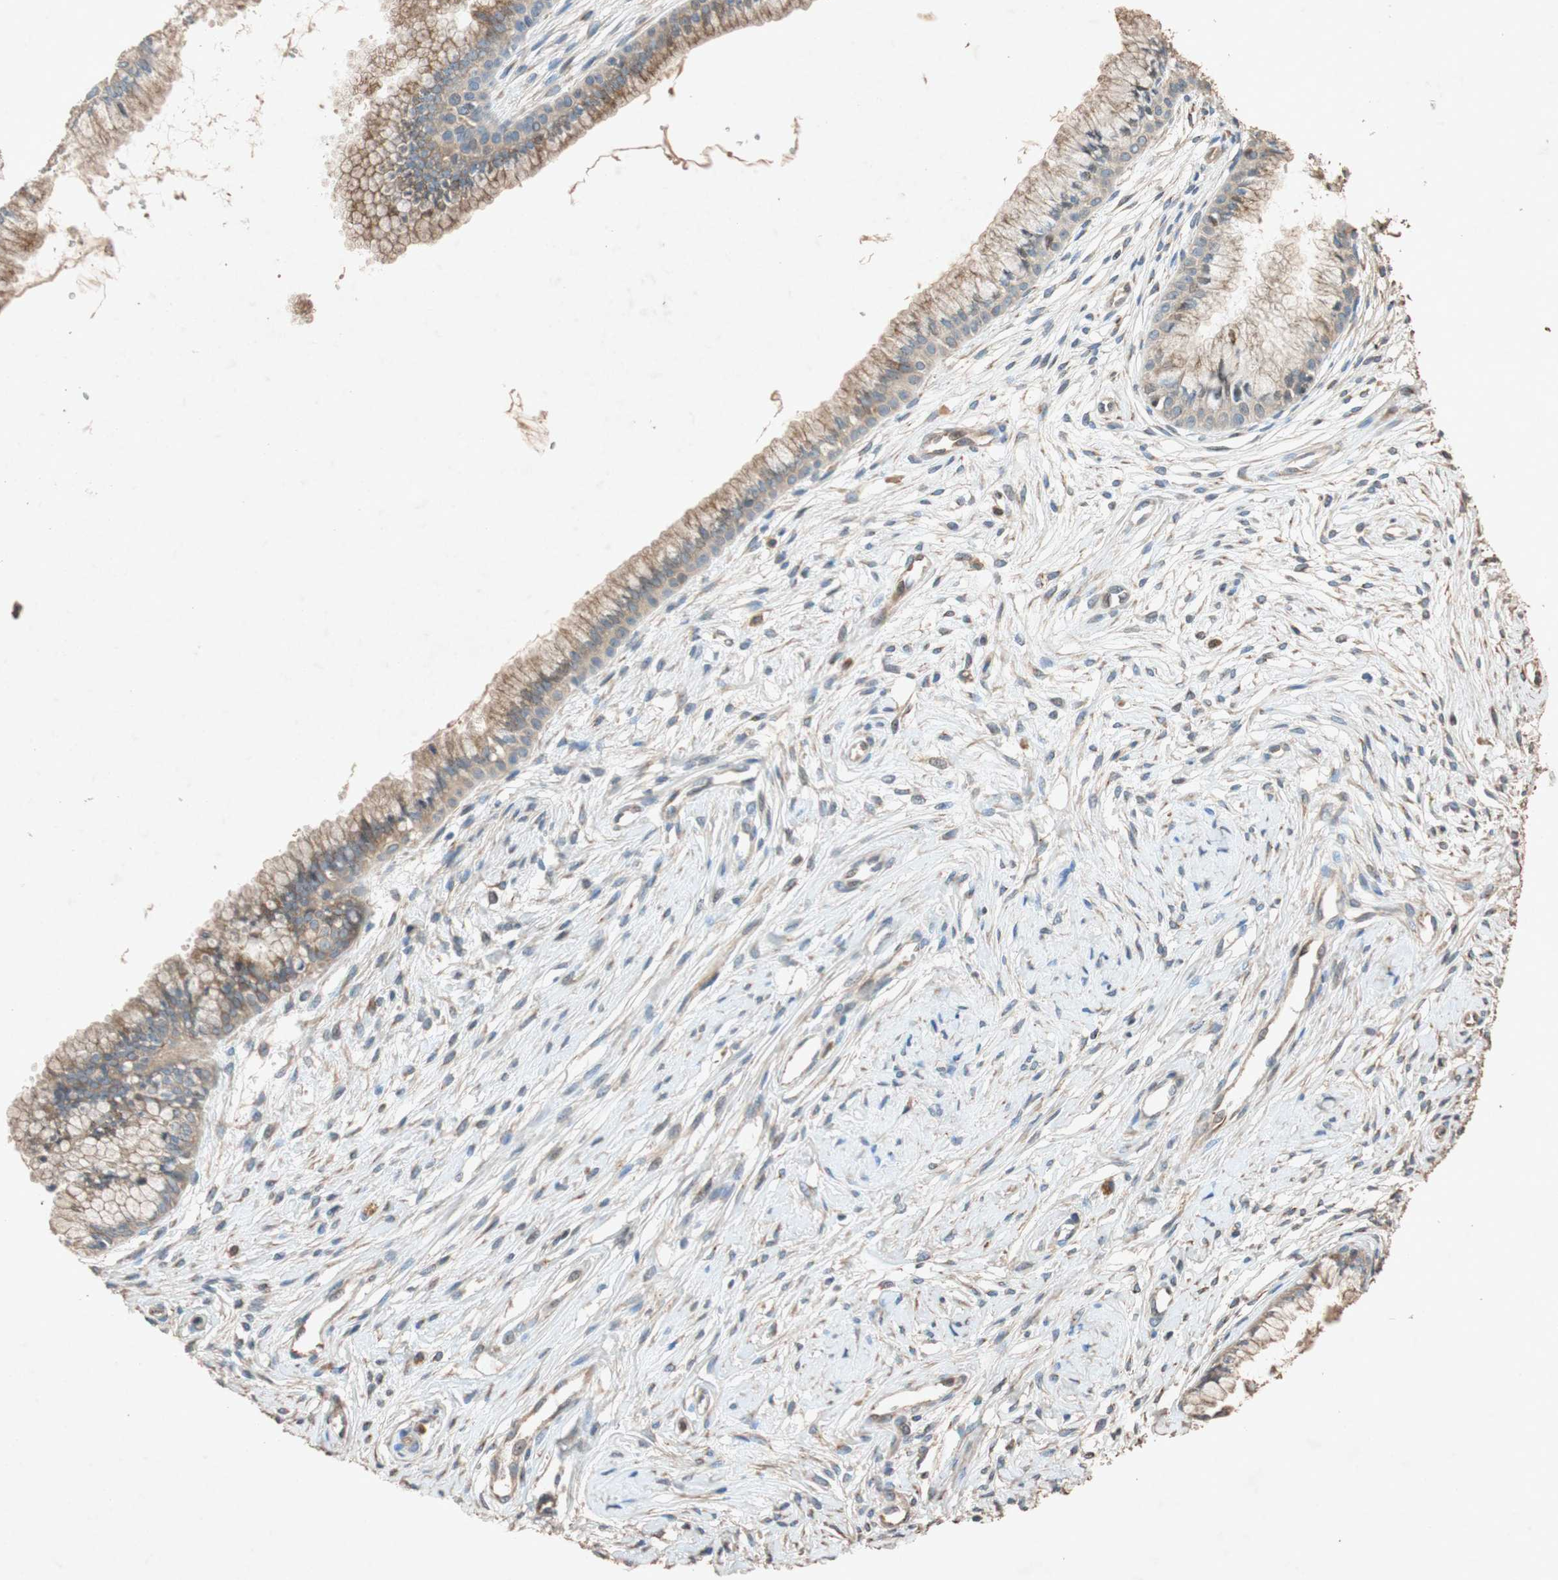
{"staining": {"intensity": "moderate", "quantity": ">75%", "location": "cytoplasmic/membranous"}, "tissue": "cervix", "cell_type": "Glandular cells", "image_type": "normal", "snomed": [{"axis": "morphology", "description": "Normal tissue, NOS"}, {"axis": "topography", "description": "Cervix"}], "caption": "Moderate cytoplasmic/membranous positivity is seen in approximately >75% of glandular cells in benign cervix.", "gene": "TUBB", "patient": {"sex": "female", "age": 39}}